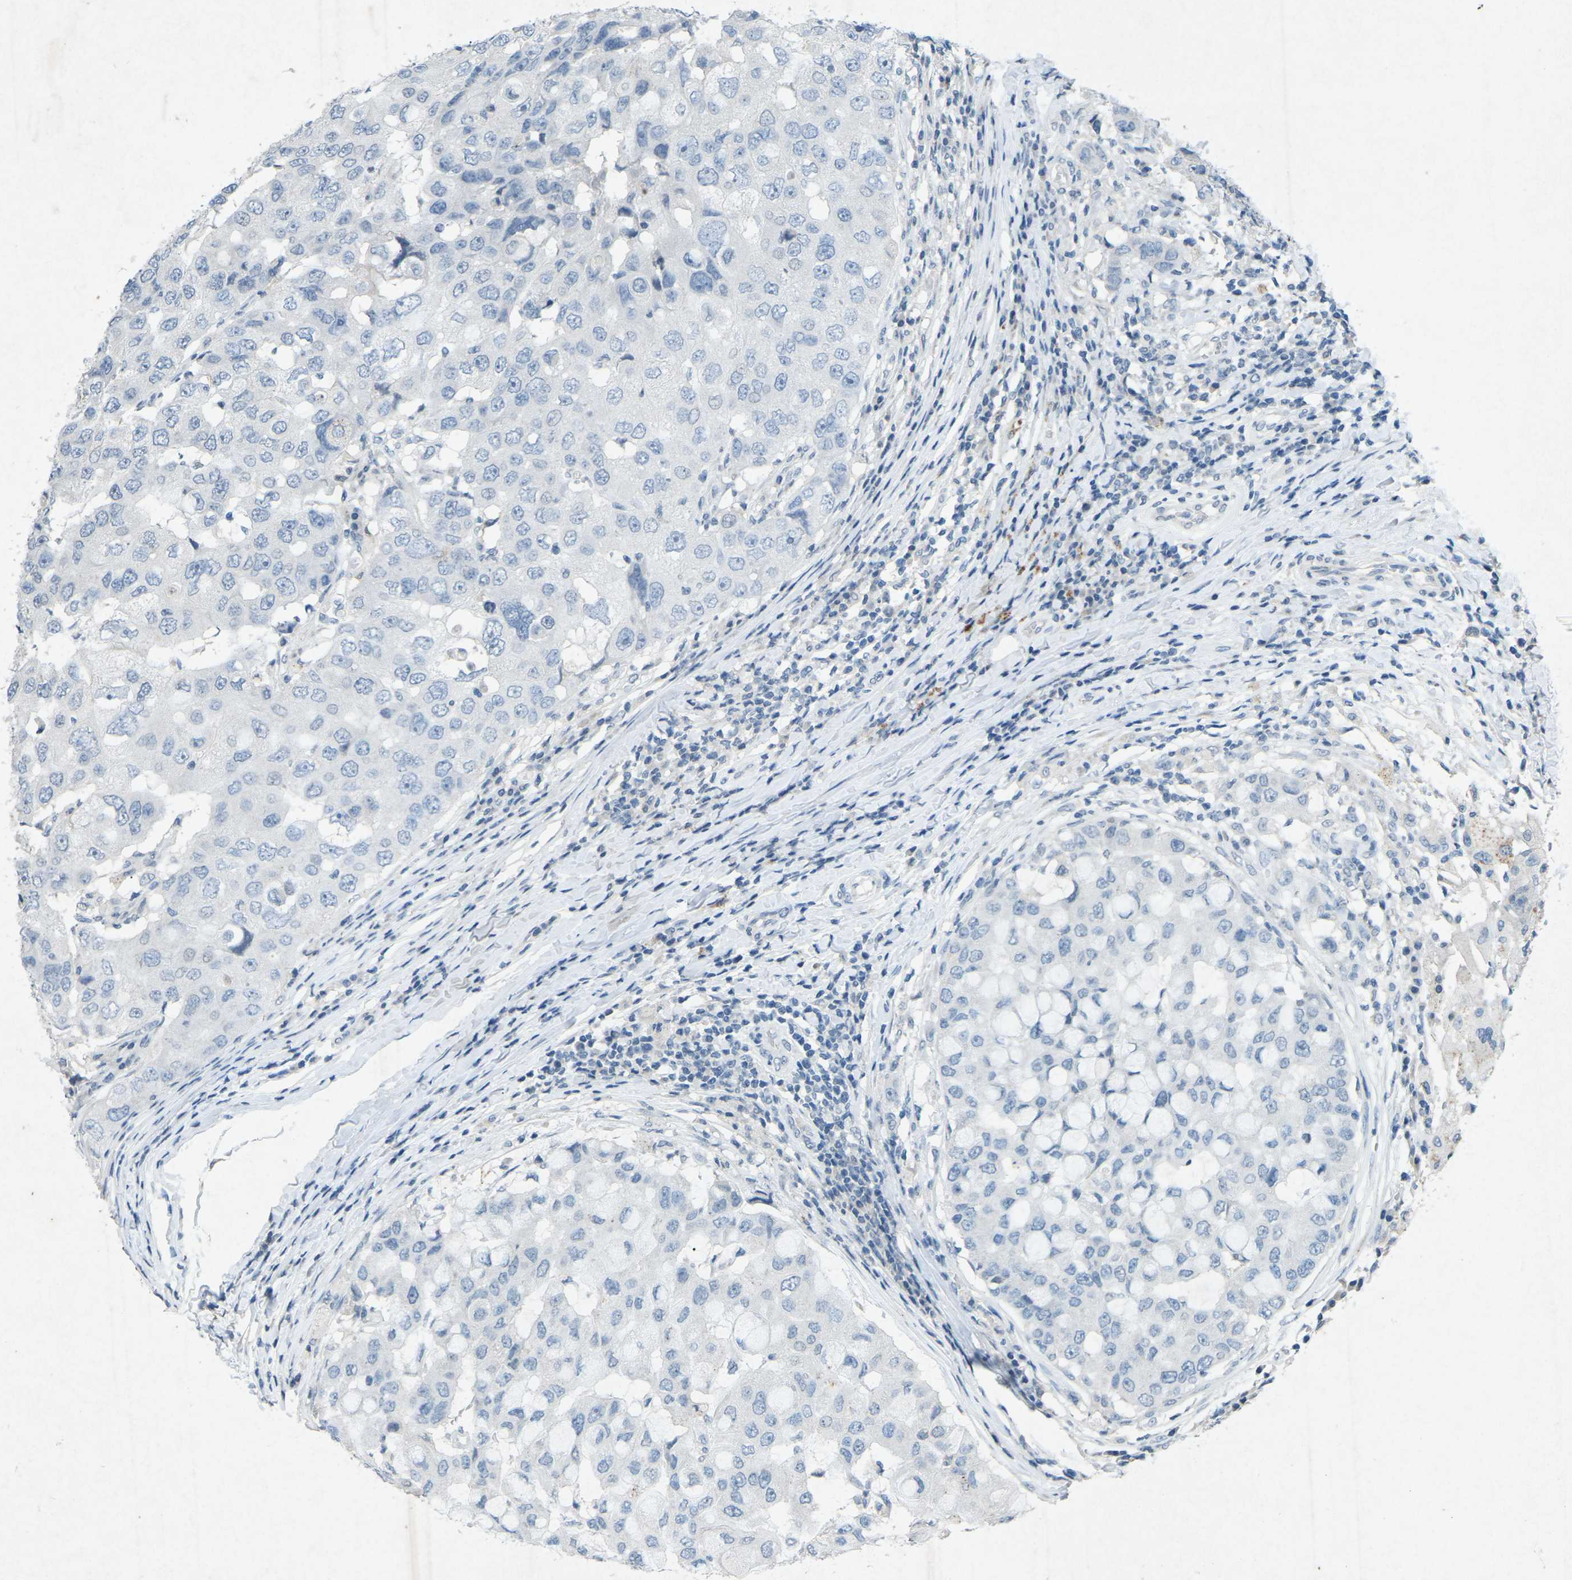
{"staining": {"intensity": "negative", "quantity": "none", "location": "none"}, "tissue": "breast cancer", "cell_type": "Tumor cells", "image_type": "cancer", "snomed": [{"axis": "morphology", "description": "Duct carcinoma"}, {"axis": "topography", "description": "Breast"}], "caption": "Micrograph shows no significant protein positivity in tumor cells of breast cancer. (DAB IHC with hematoxylin counter stain).", "gene": "A1BG", "patient": {"sex": "female", "age": 27}}